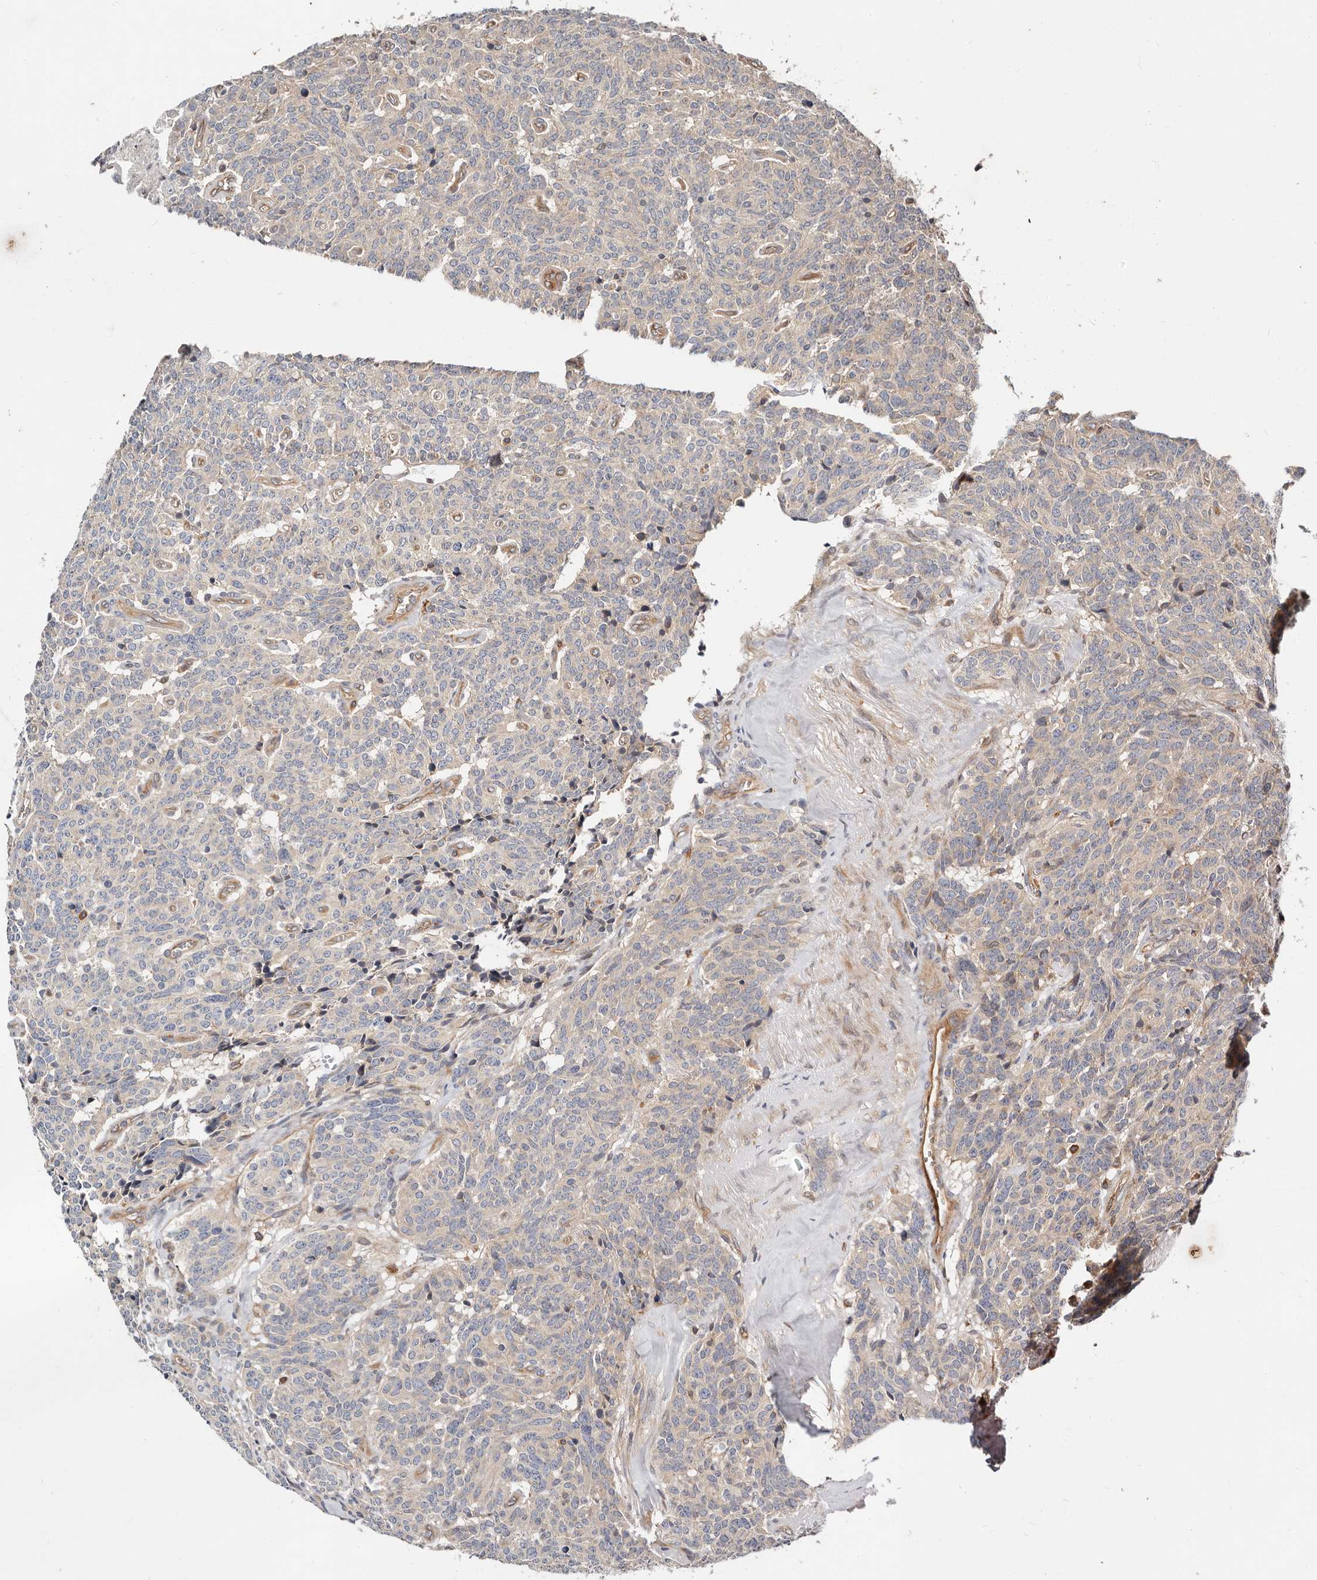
{"staining": {"intensity": "negative", "quantity": "none", "location": "none"}, "tissue": "carcinoid", "cell_type": "Tumor cells", "image_type": "cancer", "snomed": [{"axis": "morphology", "description": "Carcinoid, malignant, NOS"}, {"axis": "topography", "description": "Lung"}], "caption": "Tumor cells show no significant staining in carcinoid.", "gene": "MACF1", "patient": {"sex": "female", "age": 46}}